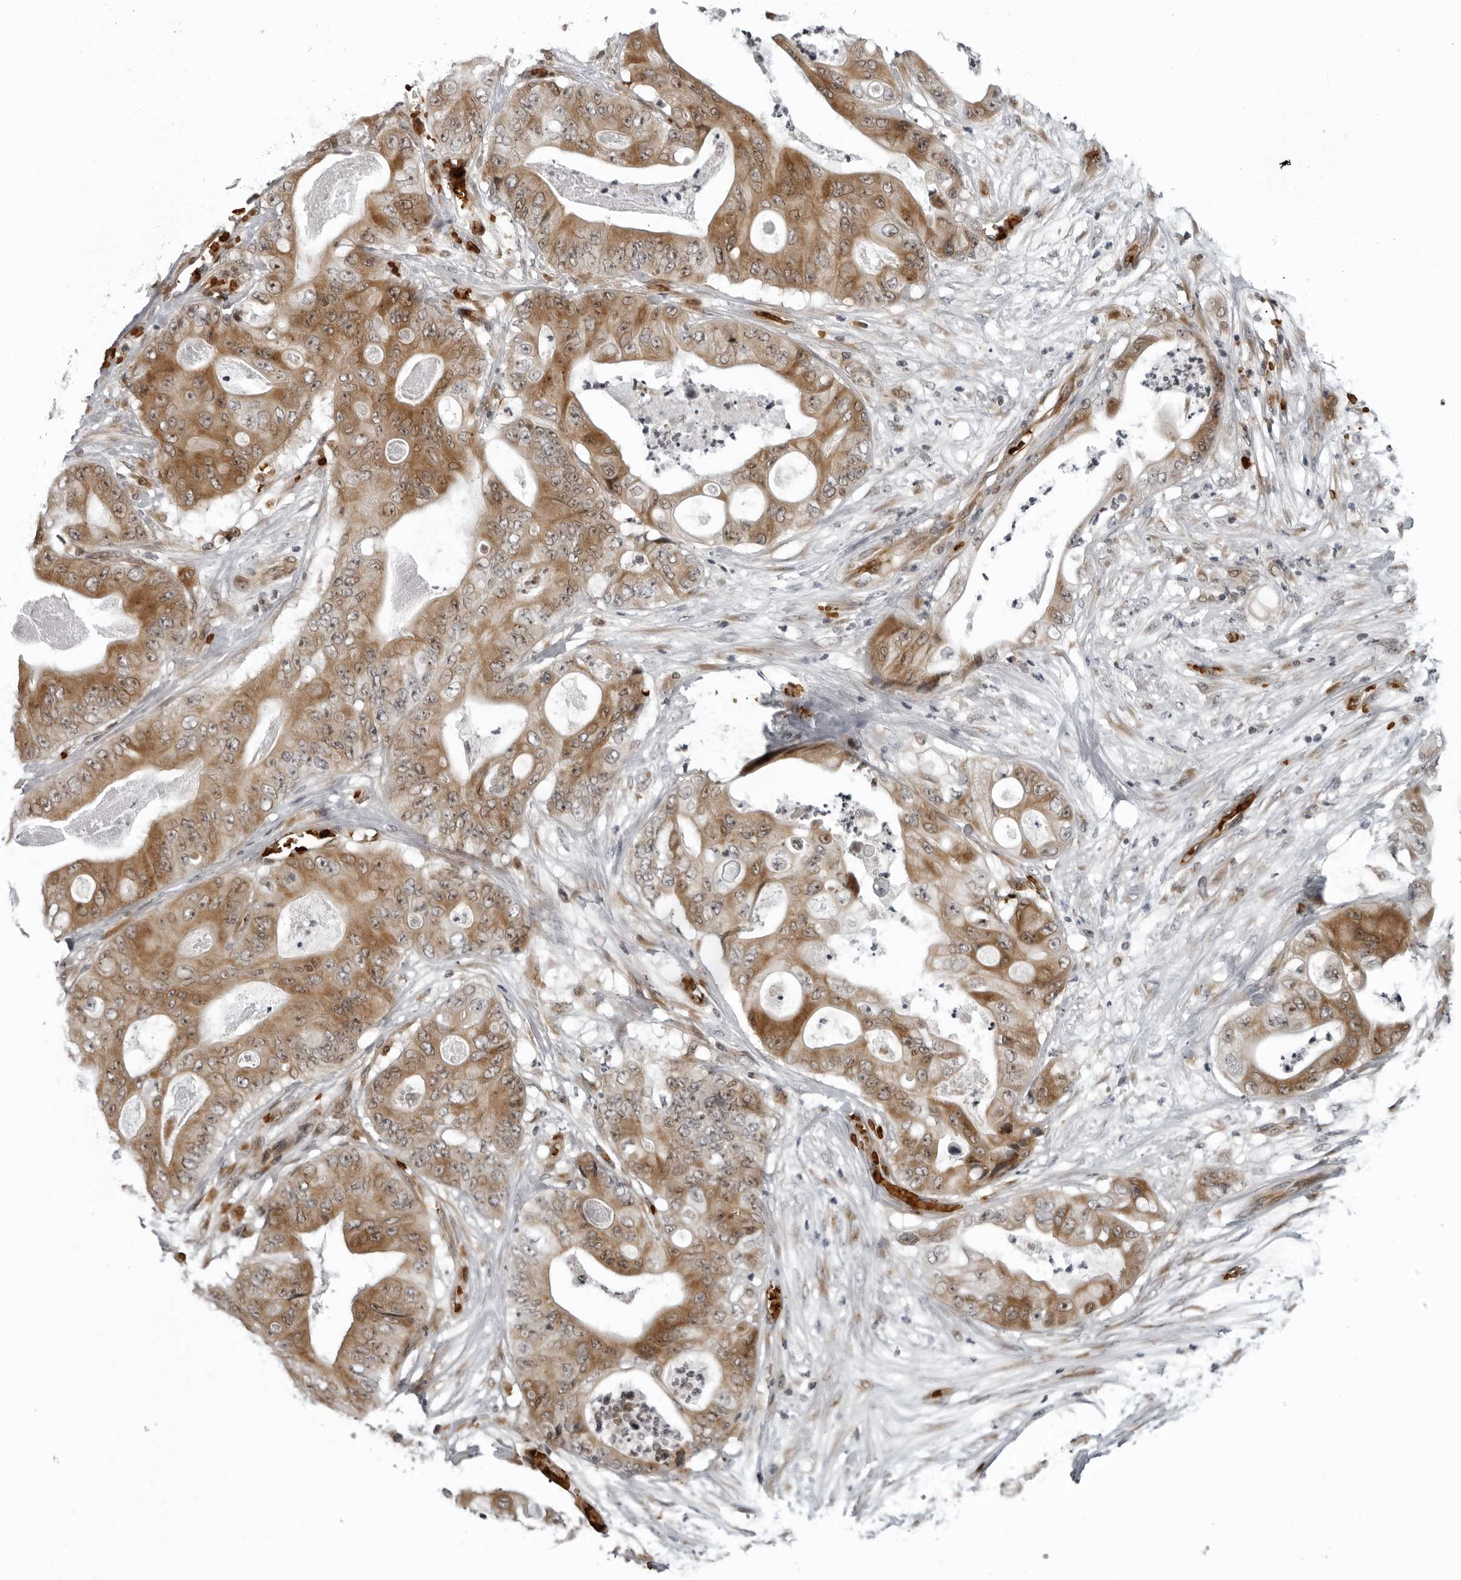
{"staining": {"intensity": "moderate", "quantity": ">75%", "location": "cytoplasmic/membranous"}, "tissue": "stomach cancer", "cell_type": "Tumor cells", "image_type": "cancer", "snomed": [{"axis": "morphology", "description": "Adenocarcinoma, NOS"}, {"axis": "topography", "description": "Stomach"}], "caption": "Brown immunohistochemical staining in stomach cancer (adenocarcinoma) shows moderate cytoplasmic/membranous expression in about >75% of tumor cells.", "gene": "THOP1", "patient": {"sex": "female", "age": 73}}